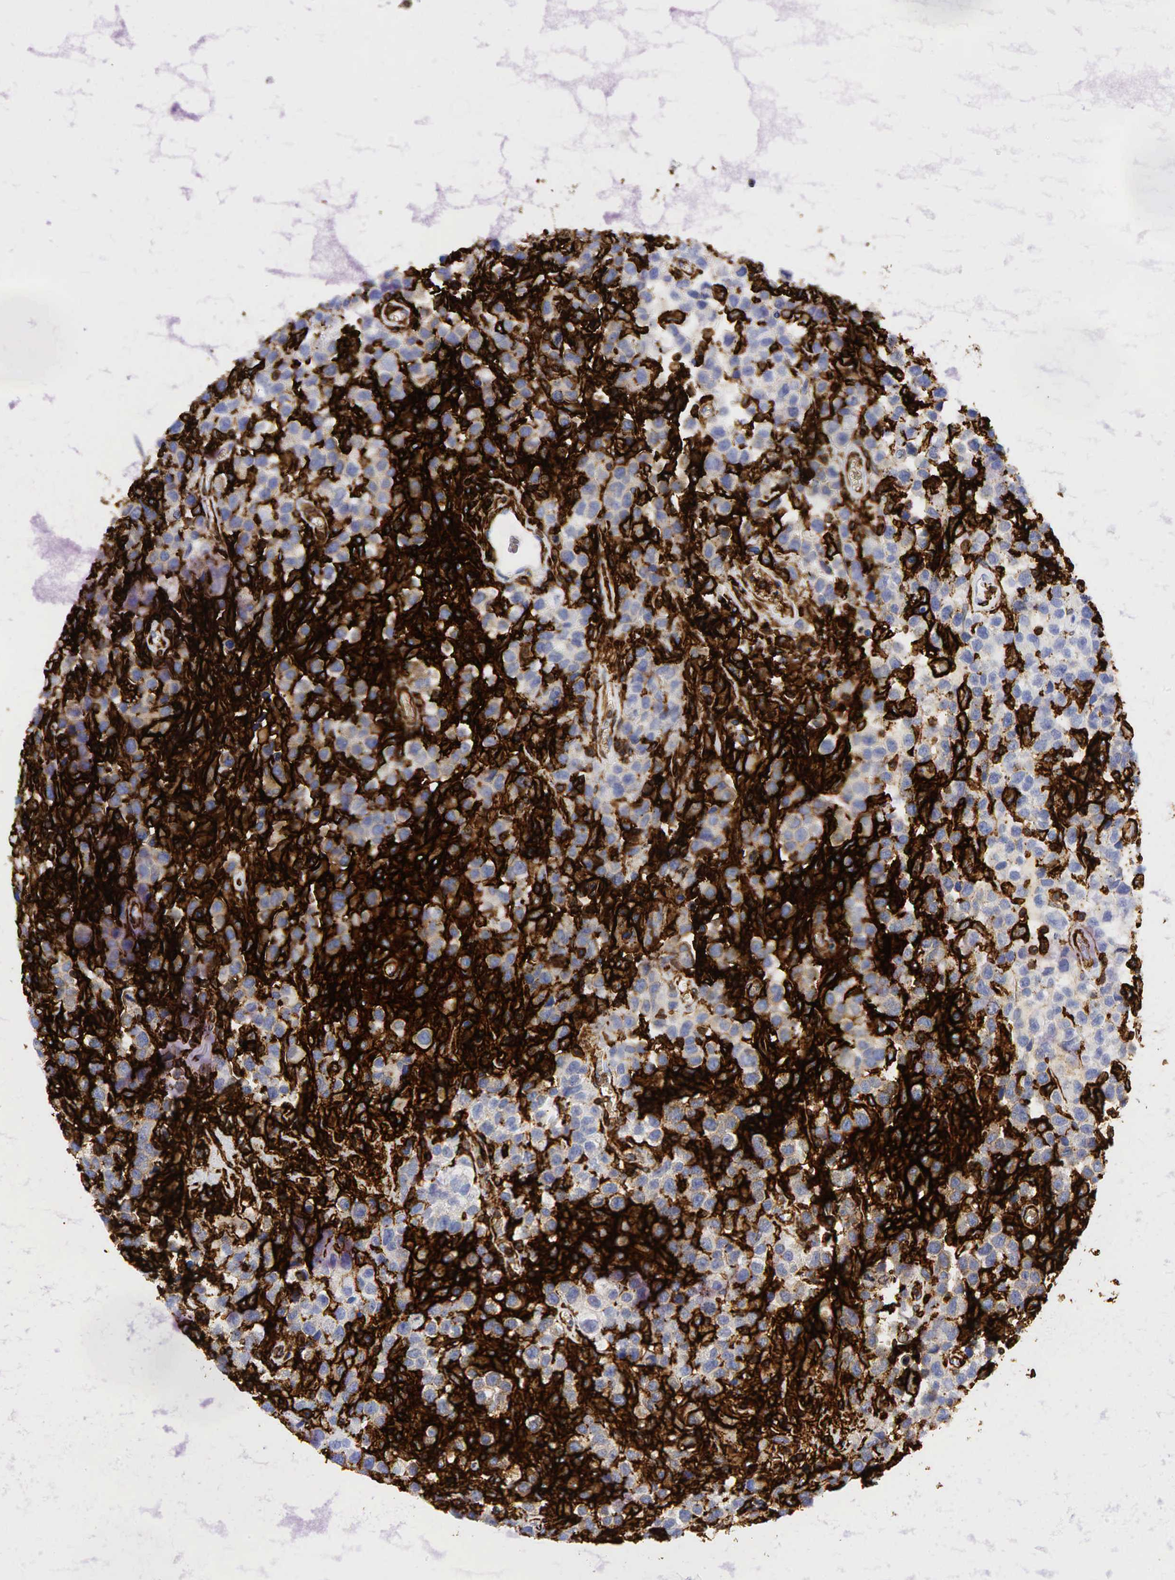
{"staining": {"intensity": "negative", "quantity": "none", "location": "none"}, "tissue": "testis cancer", "cell_type": "Tumor cells", "image_type": "cancer", "snomed": [{"axis": "morphology", "description": "Seminoma, NOS"}, {"axis": "topography", "description": "Testis"}], "caption": "Tumor cells show no significant positivity in testis seminoma.", "gene": "CD44", "patient": {"sex": "male", "age": 43}}